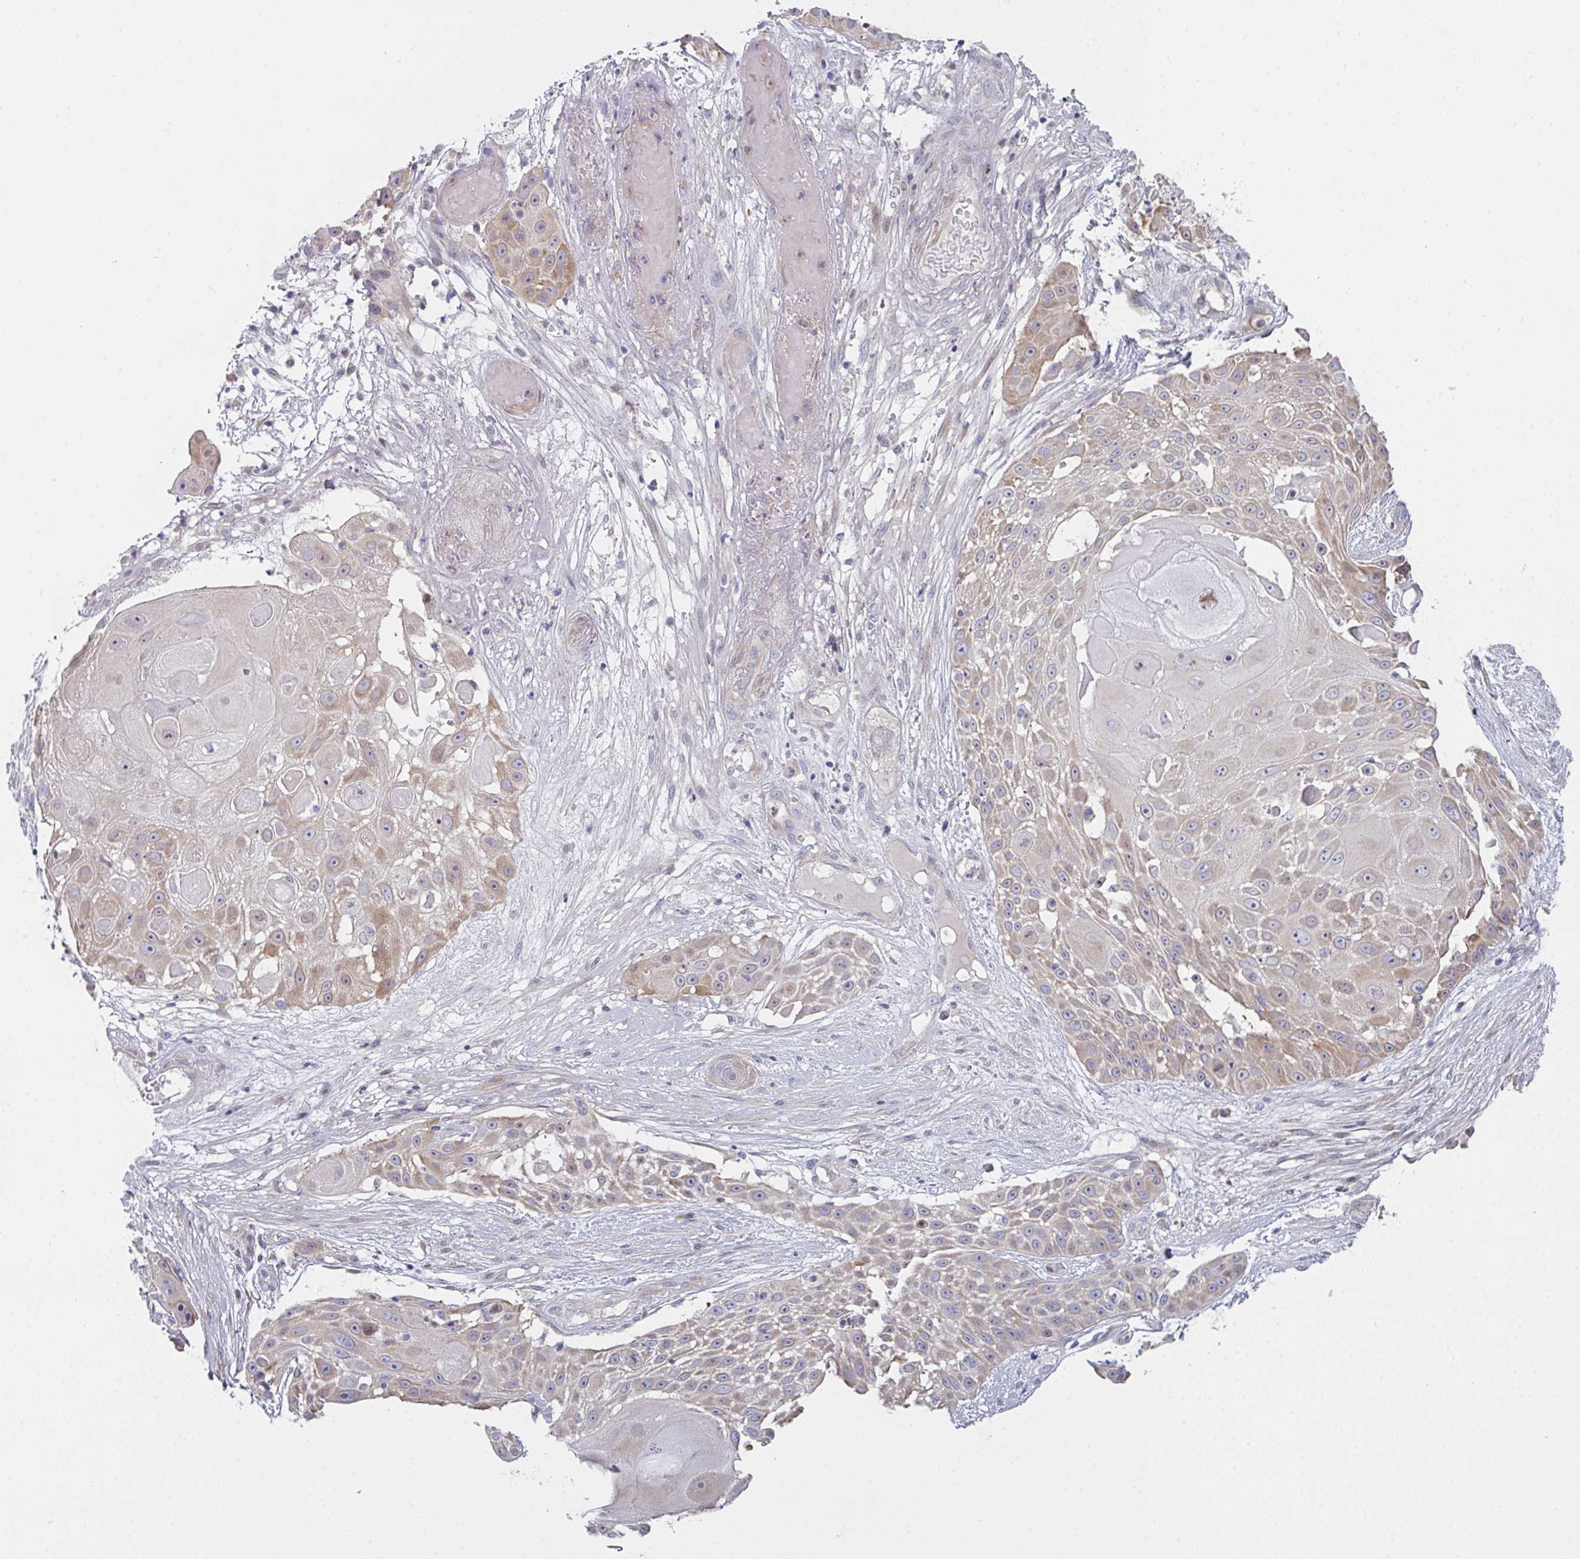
{"staining": {"intensity": "moderate", "quantity": "<25%", "location": "cytoplasmic/membranous"}, "tissue": "skin cancer", "cell_type": "Tumor cells", "image_type": "cancer", "snomed": [{"axis": "morphology", "description": "Squamous cell carcinoma, NOS"}, {"axis": "topography", "description": "Skin"}], "caption": "A high-resolution micrograph shows immunohistochemistry staining of skin squamous cell carcinoma, which exhibits moderate cytoplasmic/membranous positivity in about <25% of tumor cells.", "gene": "FBXO47", "patient": {"sex": "female", "age": 86}}